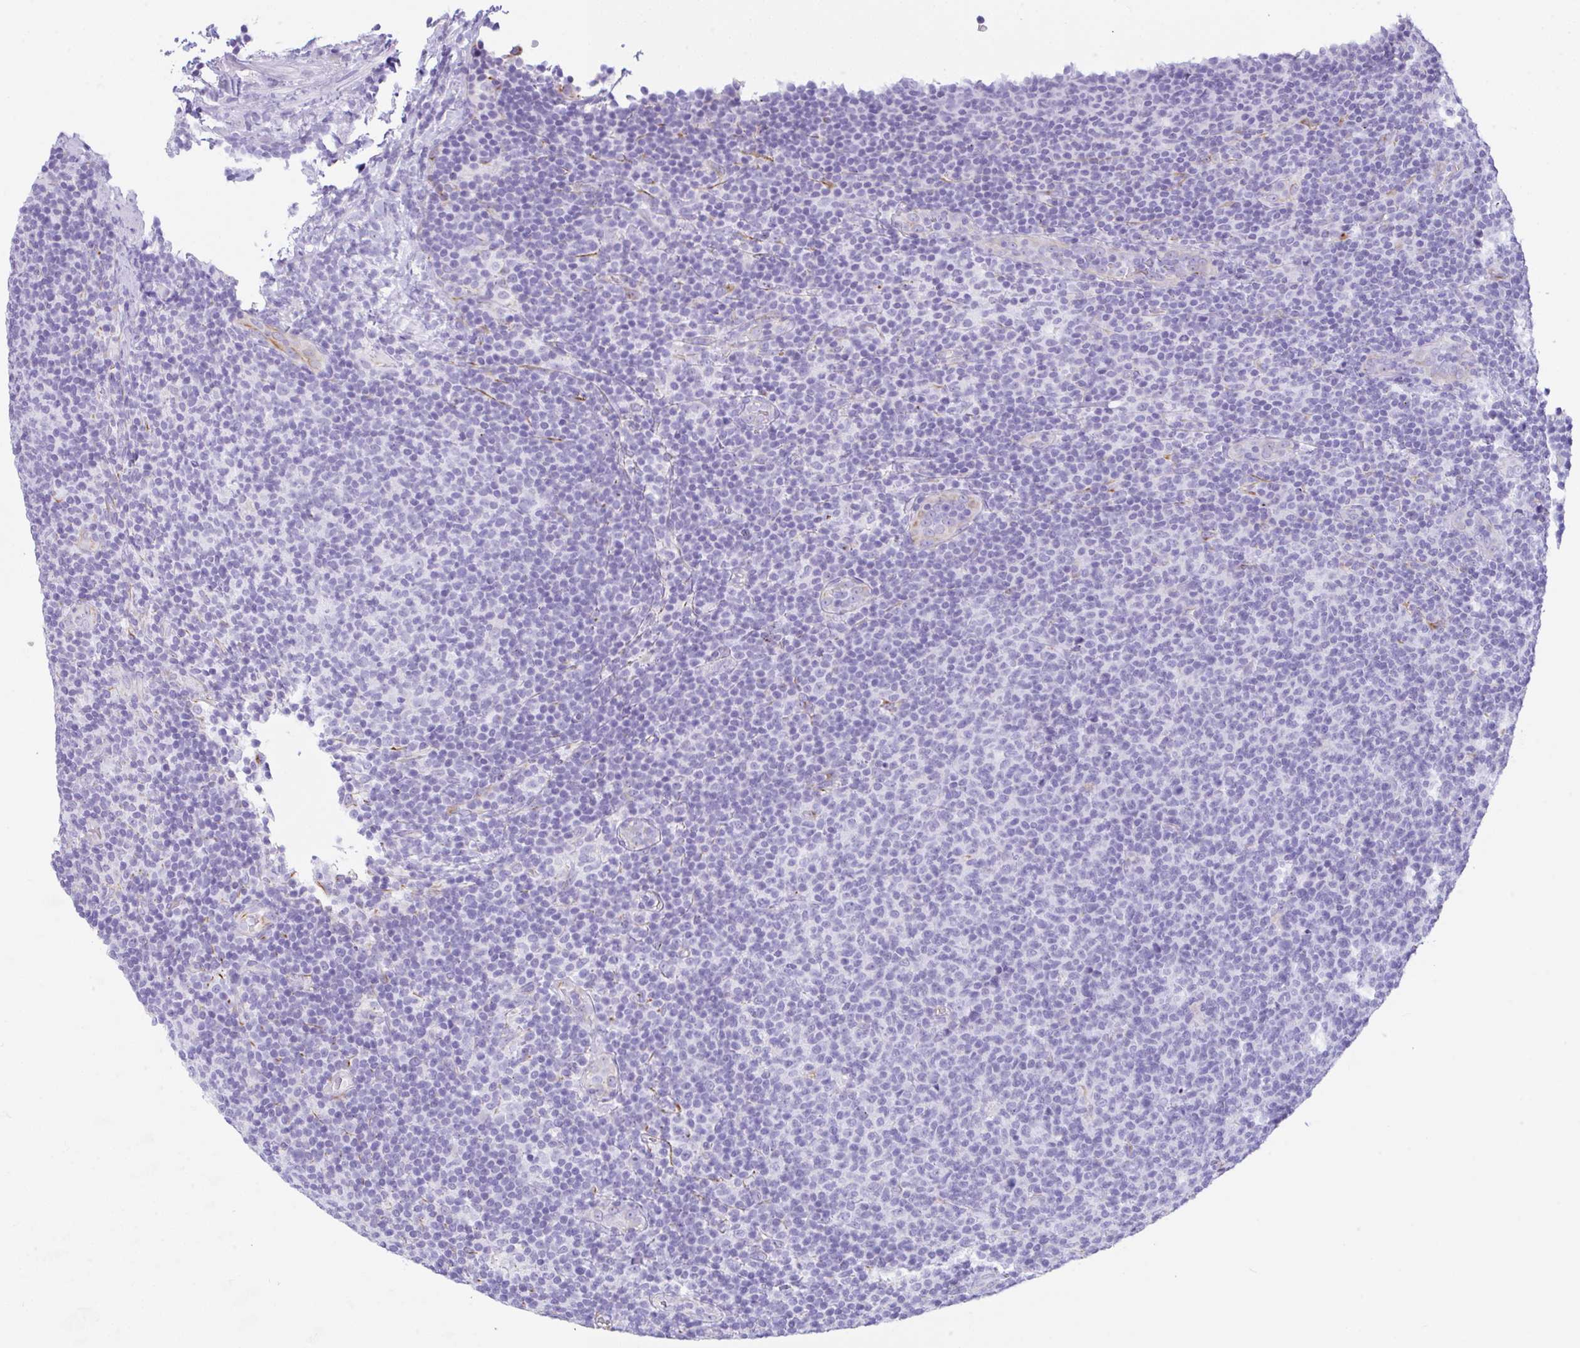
{"staining": {"intensity": "negative", "quantity": "none", "location": "none"}, "tissue": "lymphoma", "cell_type": "Tumor cells", "image_type": "cancer", "snomed": [{"axis": "morphology", "description": "Malignant lymphoma, non-Hodgkin's type, Low grade"}, {"axis": "topography", "description": "Lymph node"}], "caption": "IHC micrograph of lymphoma stained for a protein (brown), which displays no expression in tumor cells.", "gene": "NDUFAF8", "patient": {"sex": "male", "age": 66}}